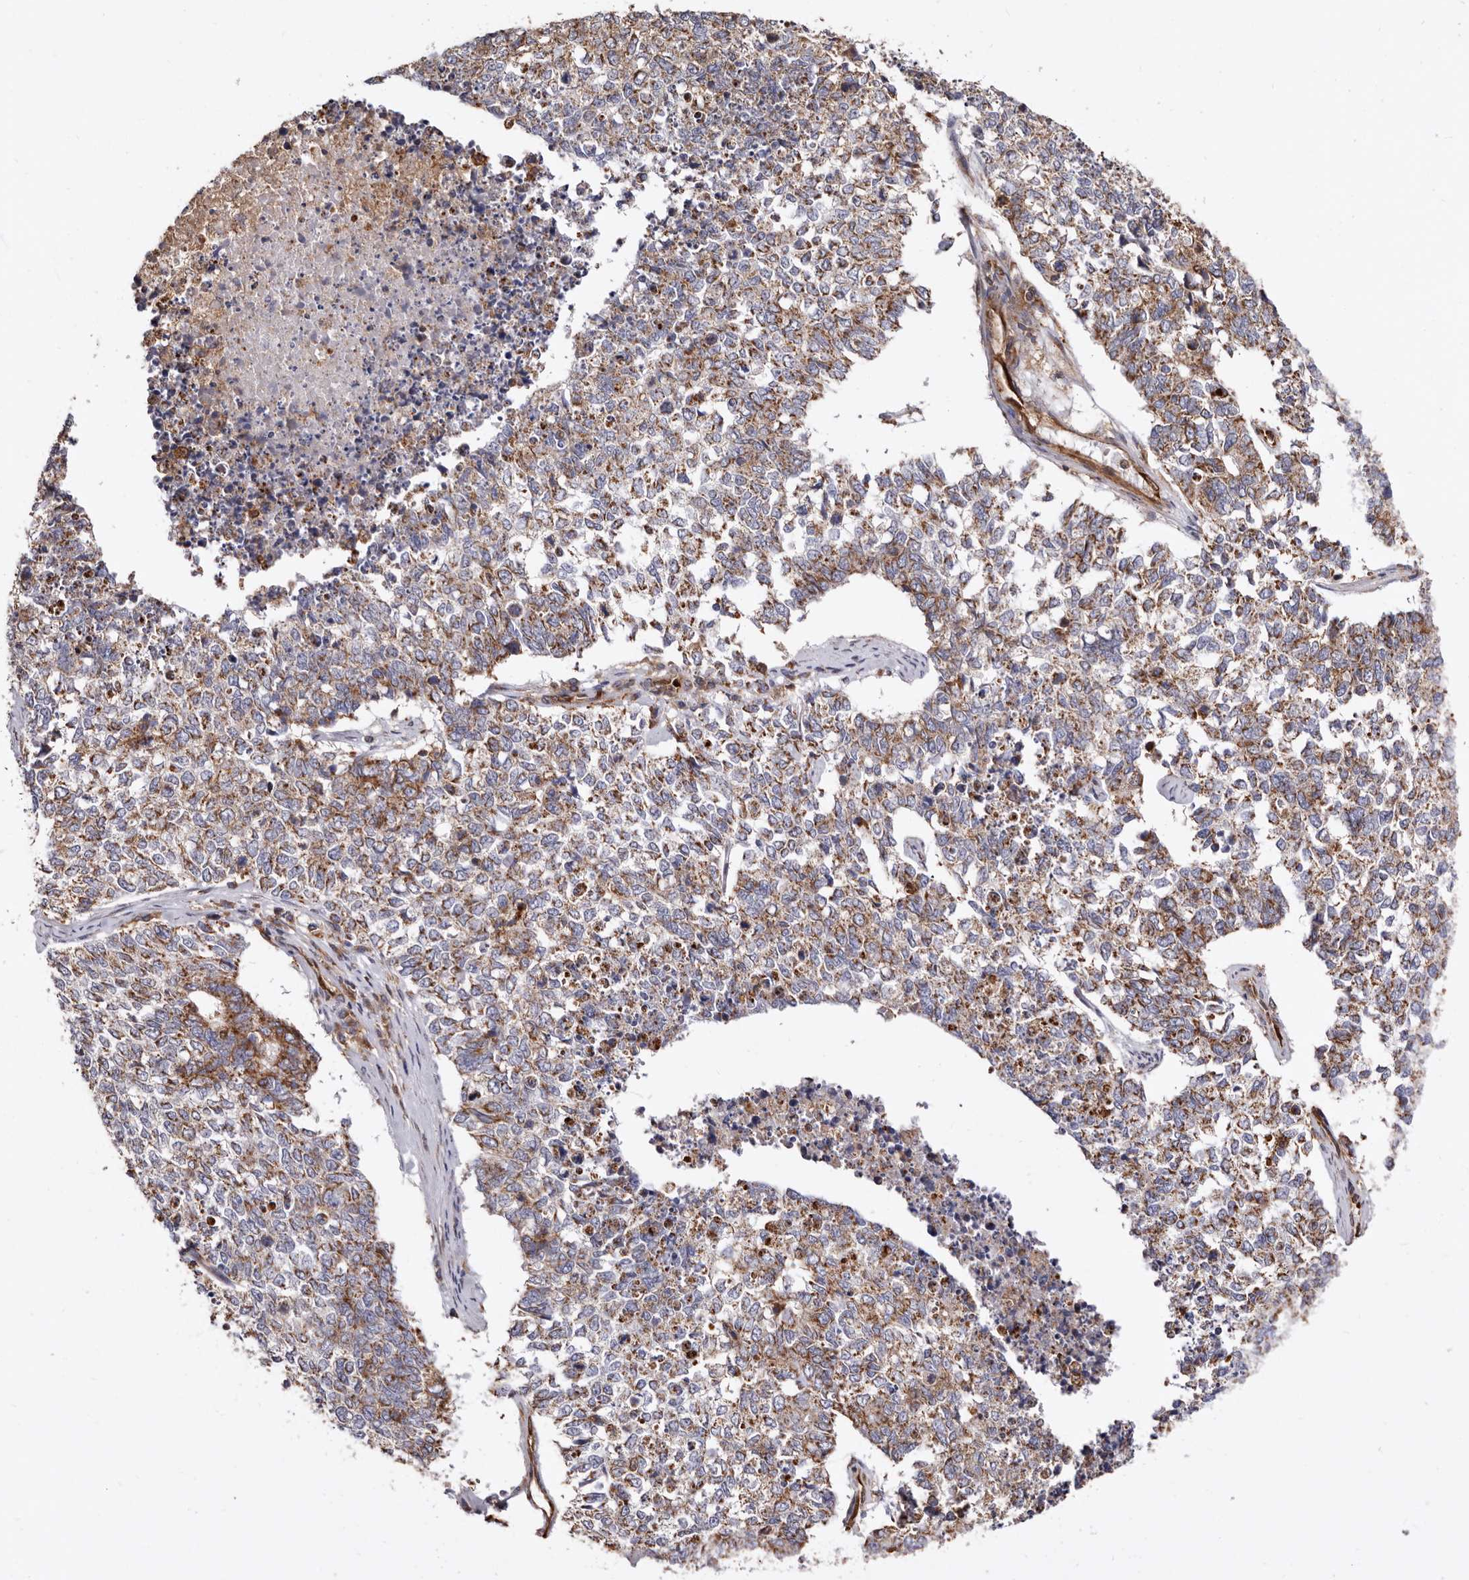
{"staining": {"intensity": "moderate", "quantity": ">75%", "location": "cytoplasmic/membranous"}, "tissue": "cervical cancer", "cell_type": "Tumor cells", "image_type": "cancer", "snomed": [{"axis": "morphology", "description": "Squamous cell carcinoma, NOS"}, {"axis": "topography", "description": "Cervix"}], "caption": "There is medium levels of moderate cytoplasmic/membranous expression in tumor cells of squamous cell carcinoma (cervical), as demonstrated by immunohistochemical staining (brown color).", "gene": "COQ8B", "patient": {"sex": "female", "age": 63}}